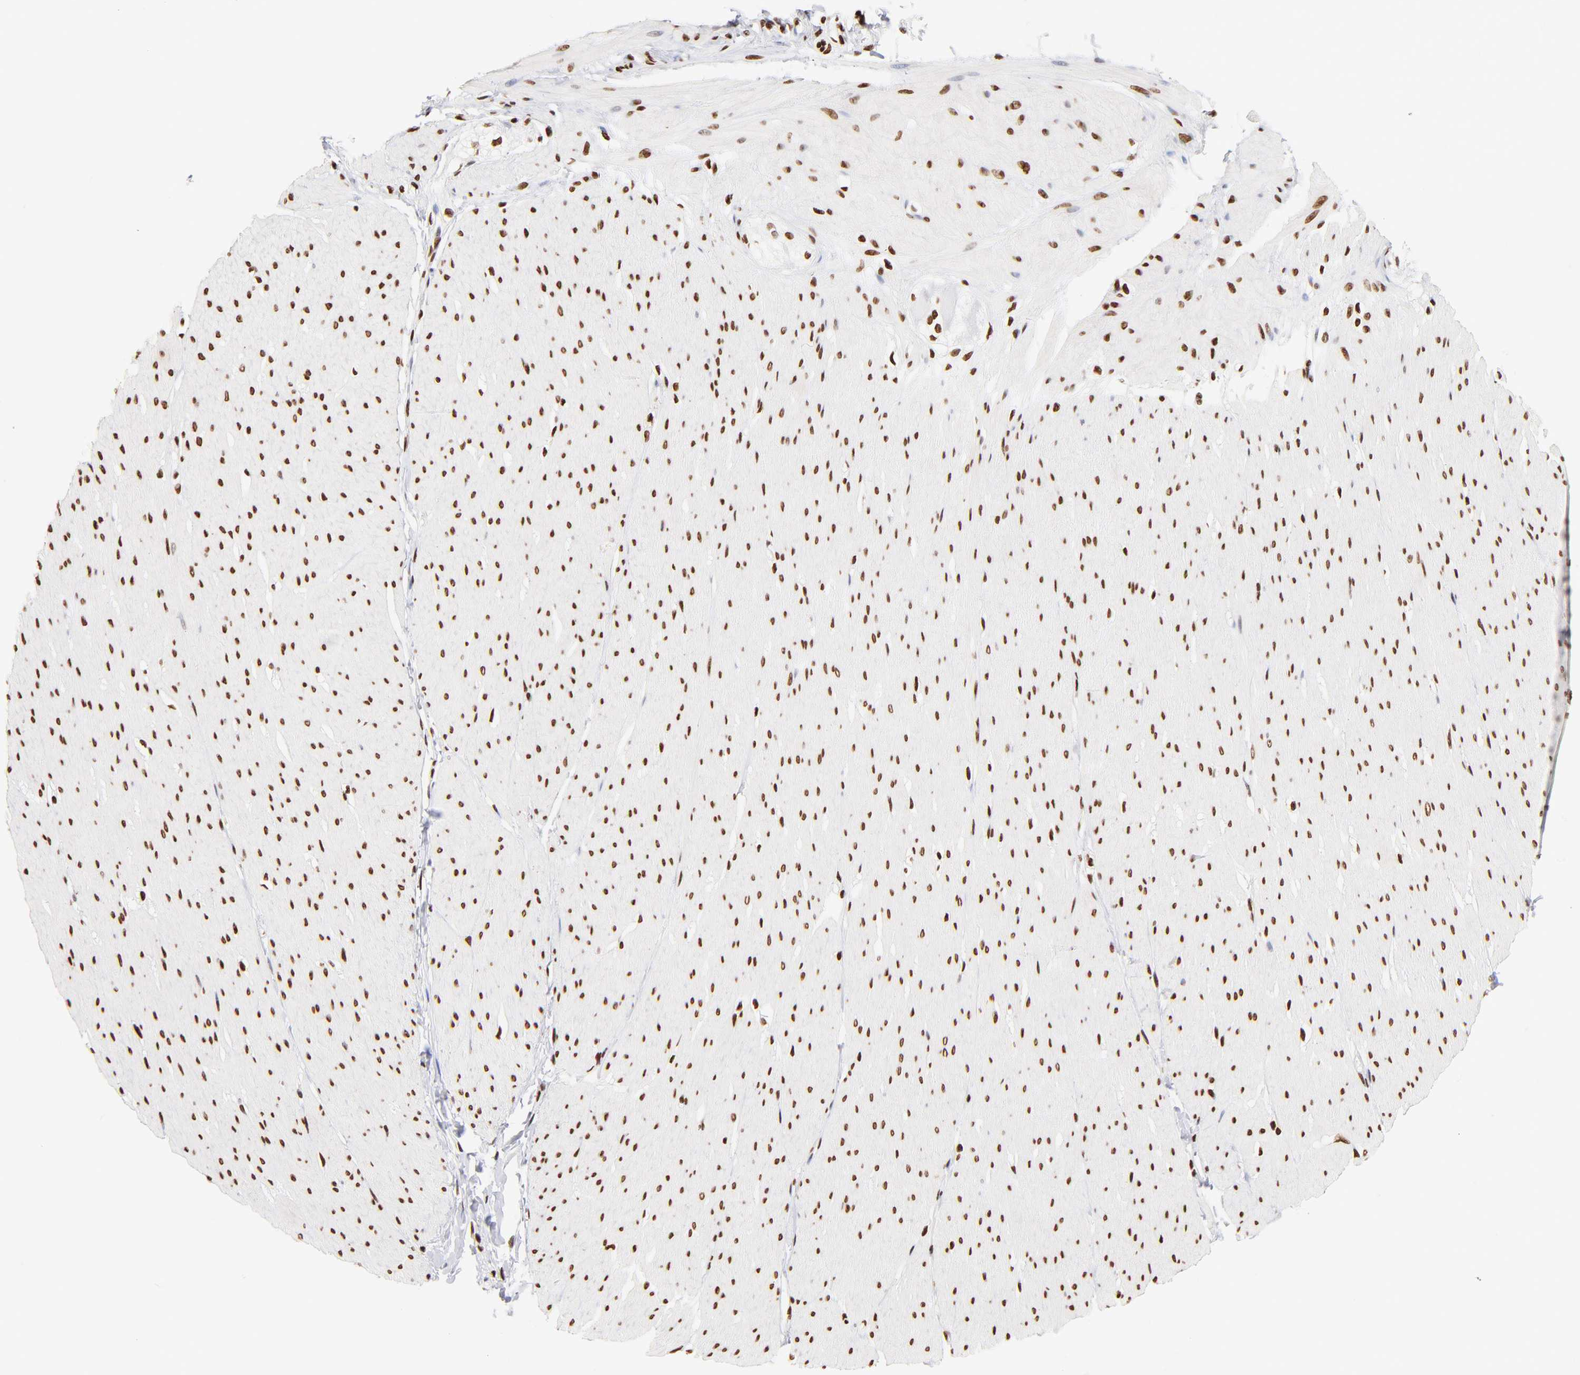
{"staining": {"intensity": "strong", "quantity": ">75%", "location": "nuclear"}, "tissue": "smooth muscle", "cell_type": "Smooth muscle cells", "image_type": "normal", "snomed": [{"axis": "morphology", "description": "Normal tissue, NOS"}, {"axis": "topography", "description": "Smooth muscle"}, {"axis": "topography", "description": "Colon"}], "caption": "DAB immunohistochemical staining of unremarkable smooth muscle displays strong nuclear protein positivity in about >75% of smooth muscle cells. The protein is shown in brown color, while the nuclei are stained blue.", "gene": "RTL4", "patient": {"sex": "male", "age": 67}}